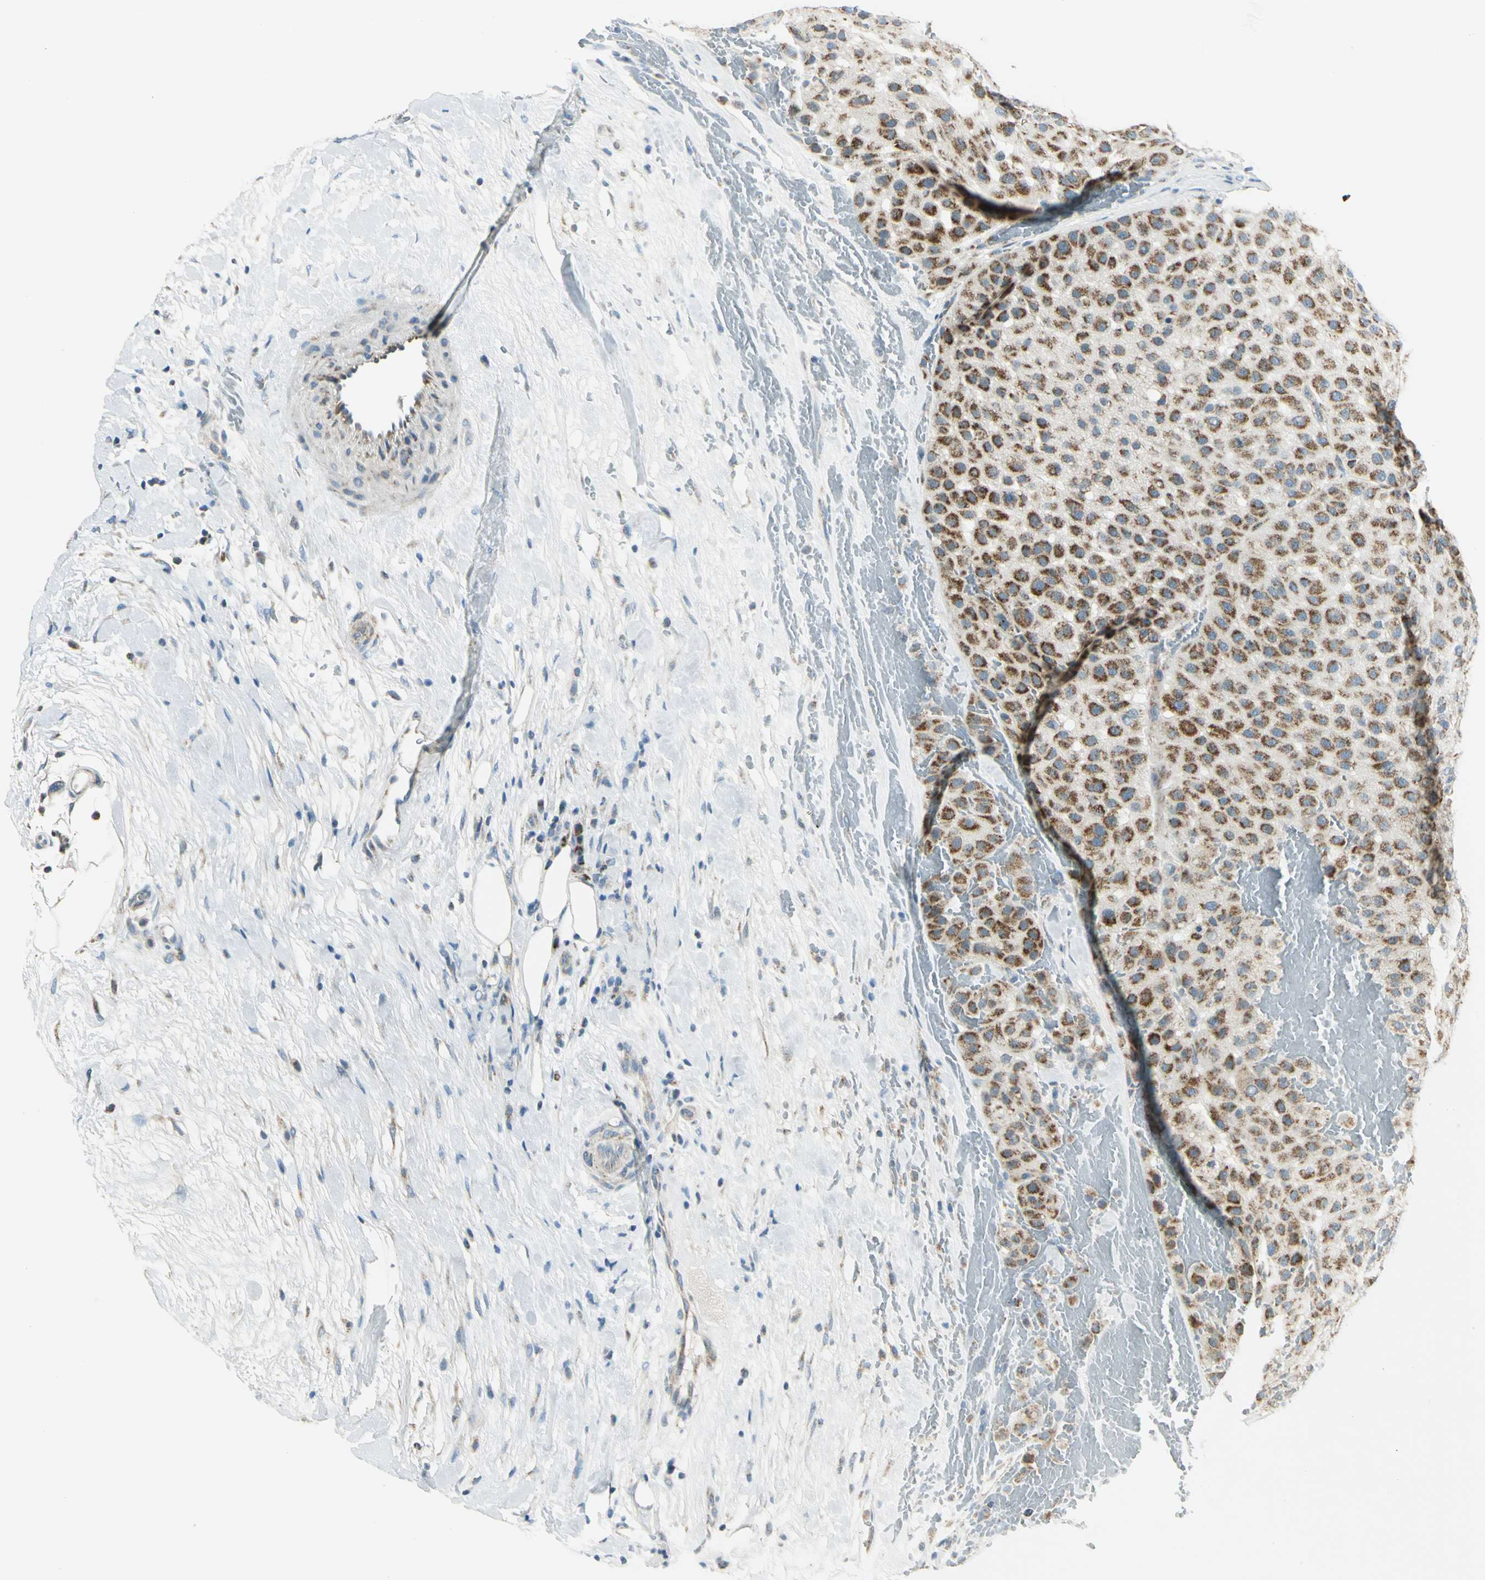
{"staining": {"intensity": "moderate", "quantity": ">75%", "location": "cytoplasmic/membranous"}, "tissue": "melanoma", "cell_type": "Tumor cells", "image_type": "cancer", "snomed": [{"axis": "morphology", "description": "Normal tissue, NOS"}, {"axis": "morphology", "description": "Malignant melanoma, Metastatic site"}, {"axis": "topography", "description": "Skin"}], "caption": "This histopathology image displays IHC staining of human melanoma, with medium moderate cytoplasmic/membranous staining in about >75% of tumor cells.", "gene": "ACADM", "patient": {"sex": "male", "age": 41}}